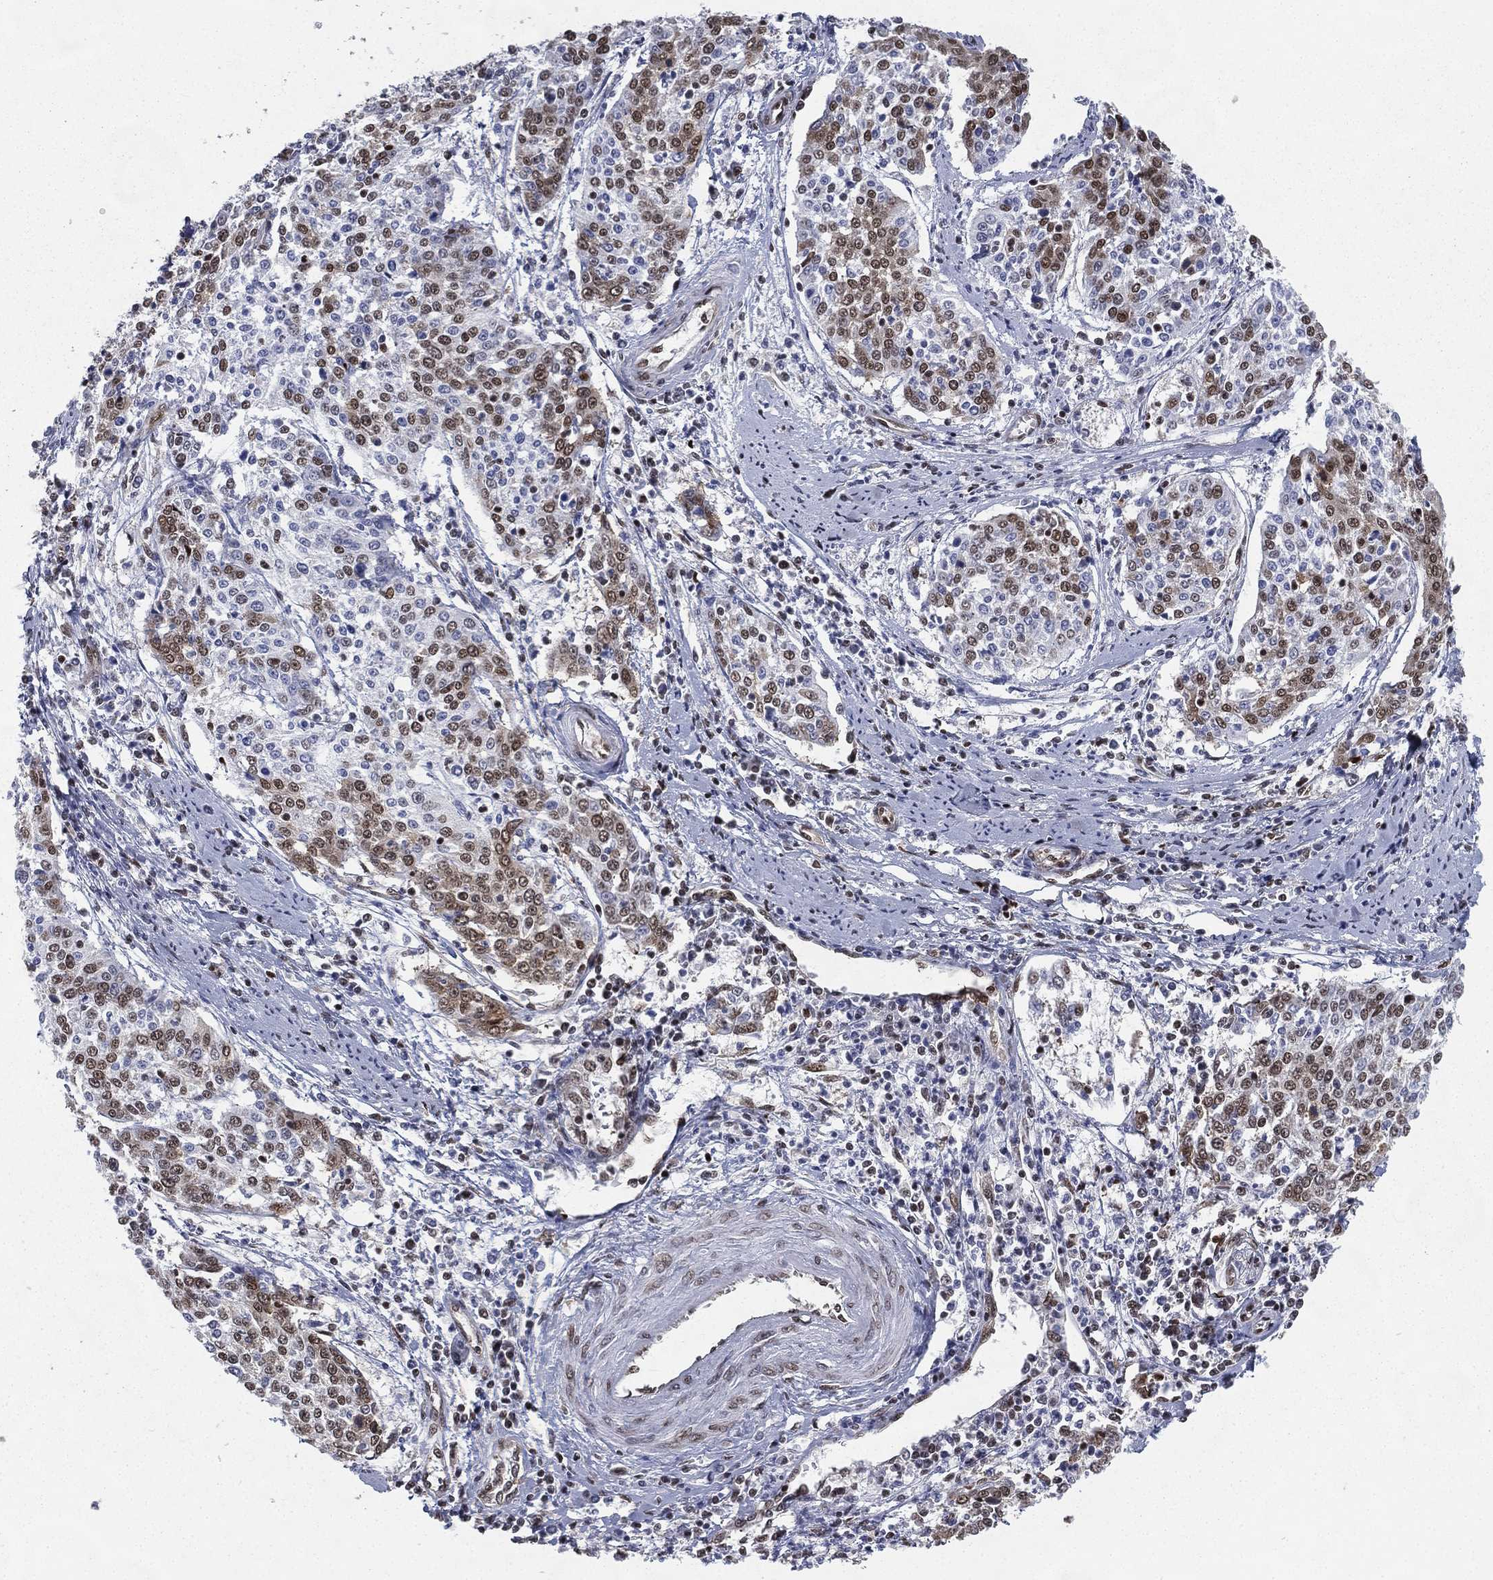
{"staining": {"intensity": "moderate", "quantity": "<25%", "location": "nuclear"}, "tissue": "cervical cancer", "cell_type": "Tumor cells", "image_type": "cancer", "snomed": [{"axis": "morphology", "description": "Squamous cell carcinoma, NOS"}, {"axis": "topography", "description": "Cervix"}], "caption": "Cervical squamous cell carcinoma was stained to show a protein in brown. There is low levels of moderate nuclear staining in about <25% of tumor cells.", "gene": "FUBP3", "patient": {"sex": "female", "age": 41}}